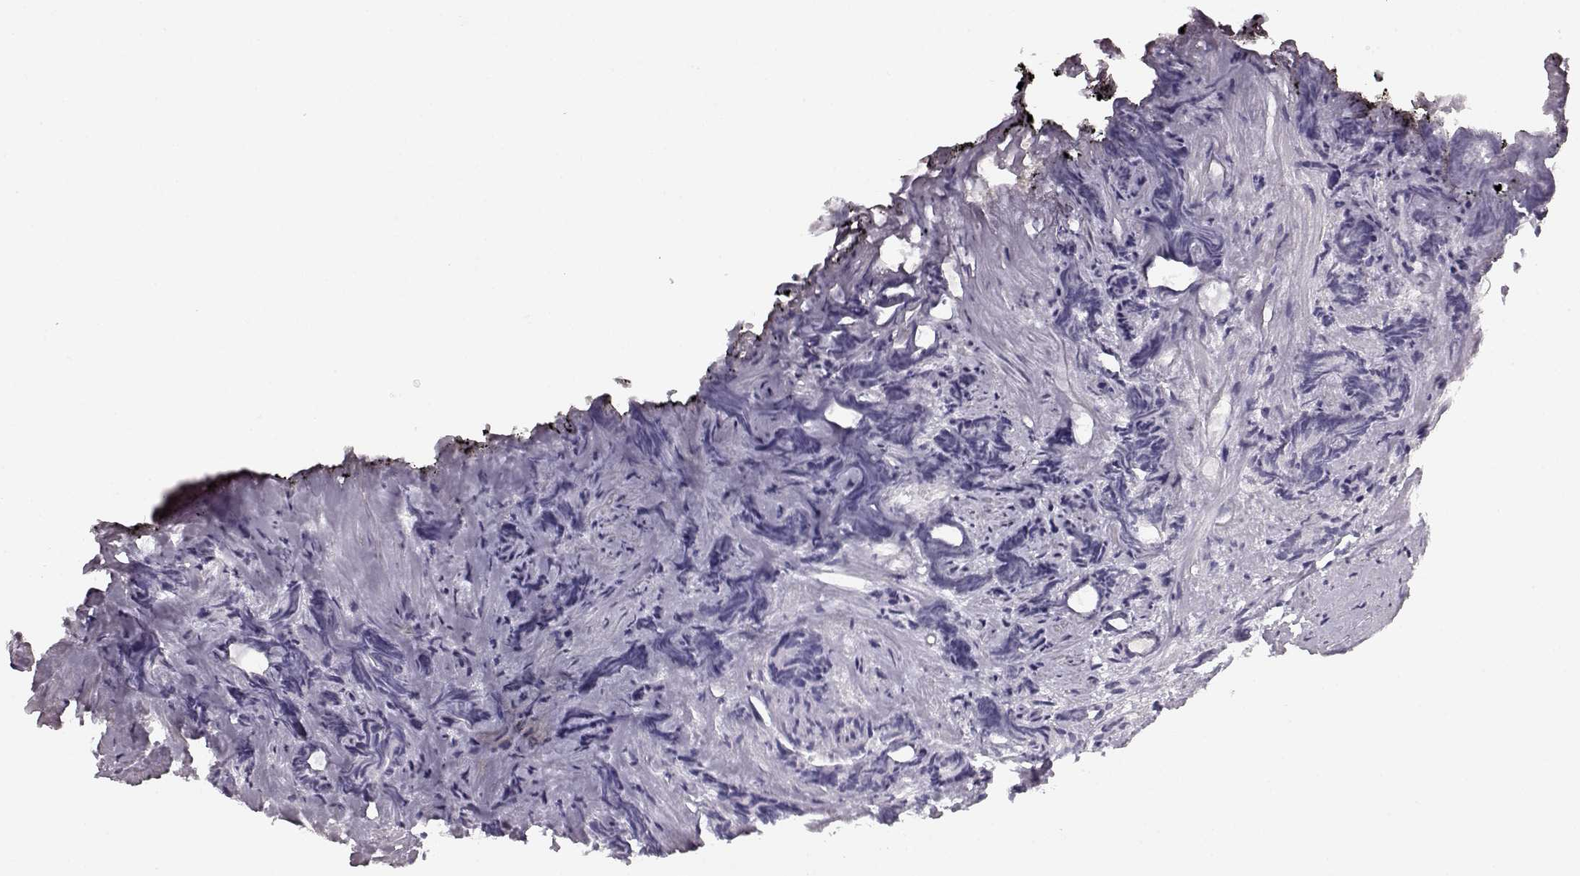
{"staining": {"intensity": "negative", "quantity": "none", "location": "none"}, "tissue": "prostate cancer", "cell_type": "Tumor cells", "image_type": "cancer", "snomed": [{"axis": "morphology", "description": "Adenocarcinoma, High grade"}, {"axis": "topography", "description": "Prostate"}], "caption": "Photomicrograph shows no significant protein expression in tumor cells of adenocarcinoma (high-grade) (prostate).", "gene": "BFSP2", "patient": {"sex": "male", "age": 84}}